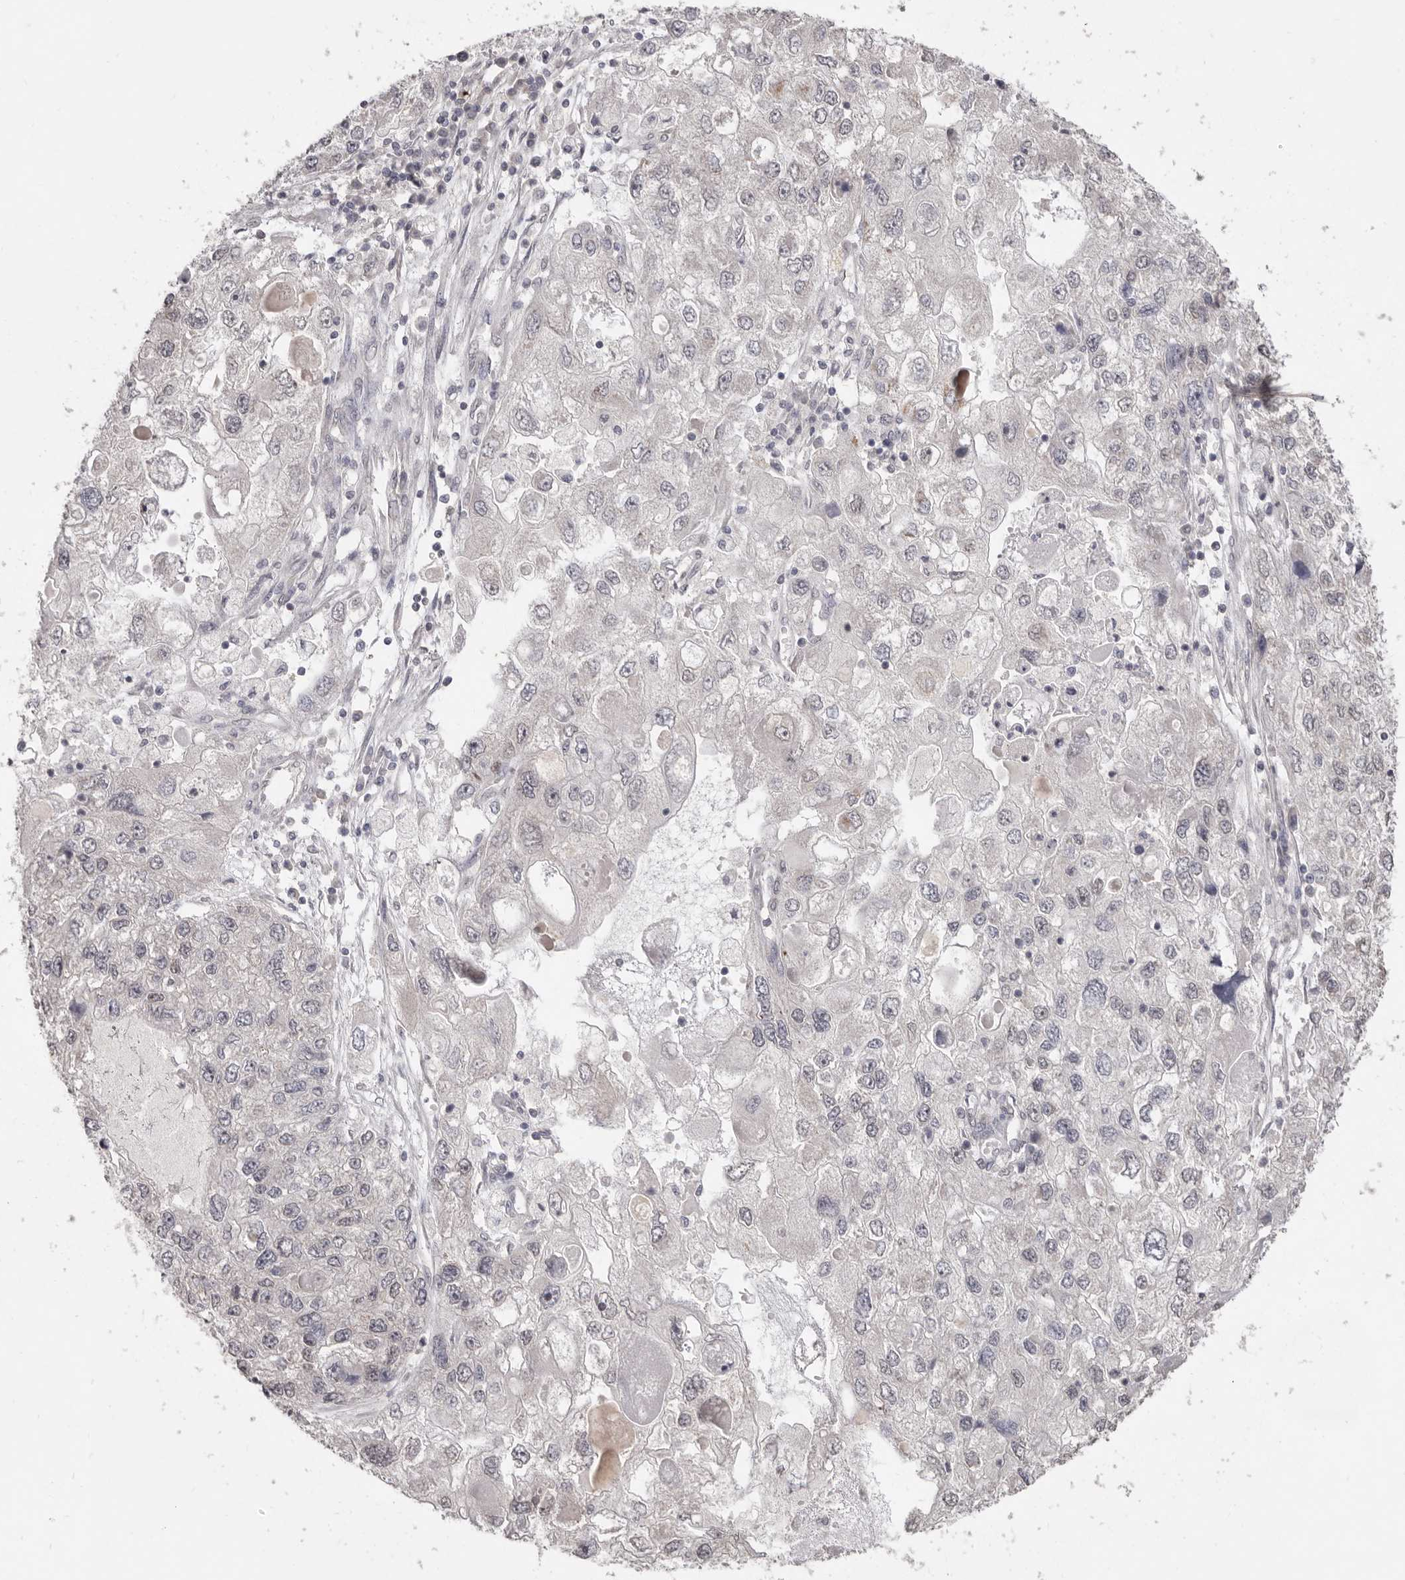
{"staining": {"intensity": "negative", "quantity": "none", "location": "none"}, "tissue": "endometrial cancer", "cell_type": "Tumor cells", "image_type": "cancer", "snomed": [{"axis": "morphology", "description": "Adenocarcinoma, NOS"}, {"axis": "topography", "description": "Endometrium"}], "caption": "Tumor cells are negative for protein expression in human endometrial cancer (adenocarcinoma). Nuclei are stained in blue.", "gene": "LINGO2", "patient": {"sex": "female", "age": 49}}